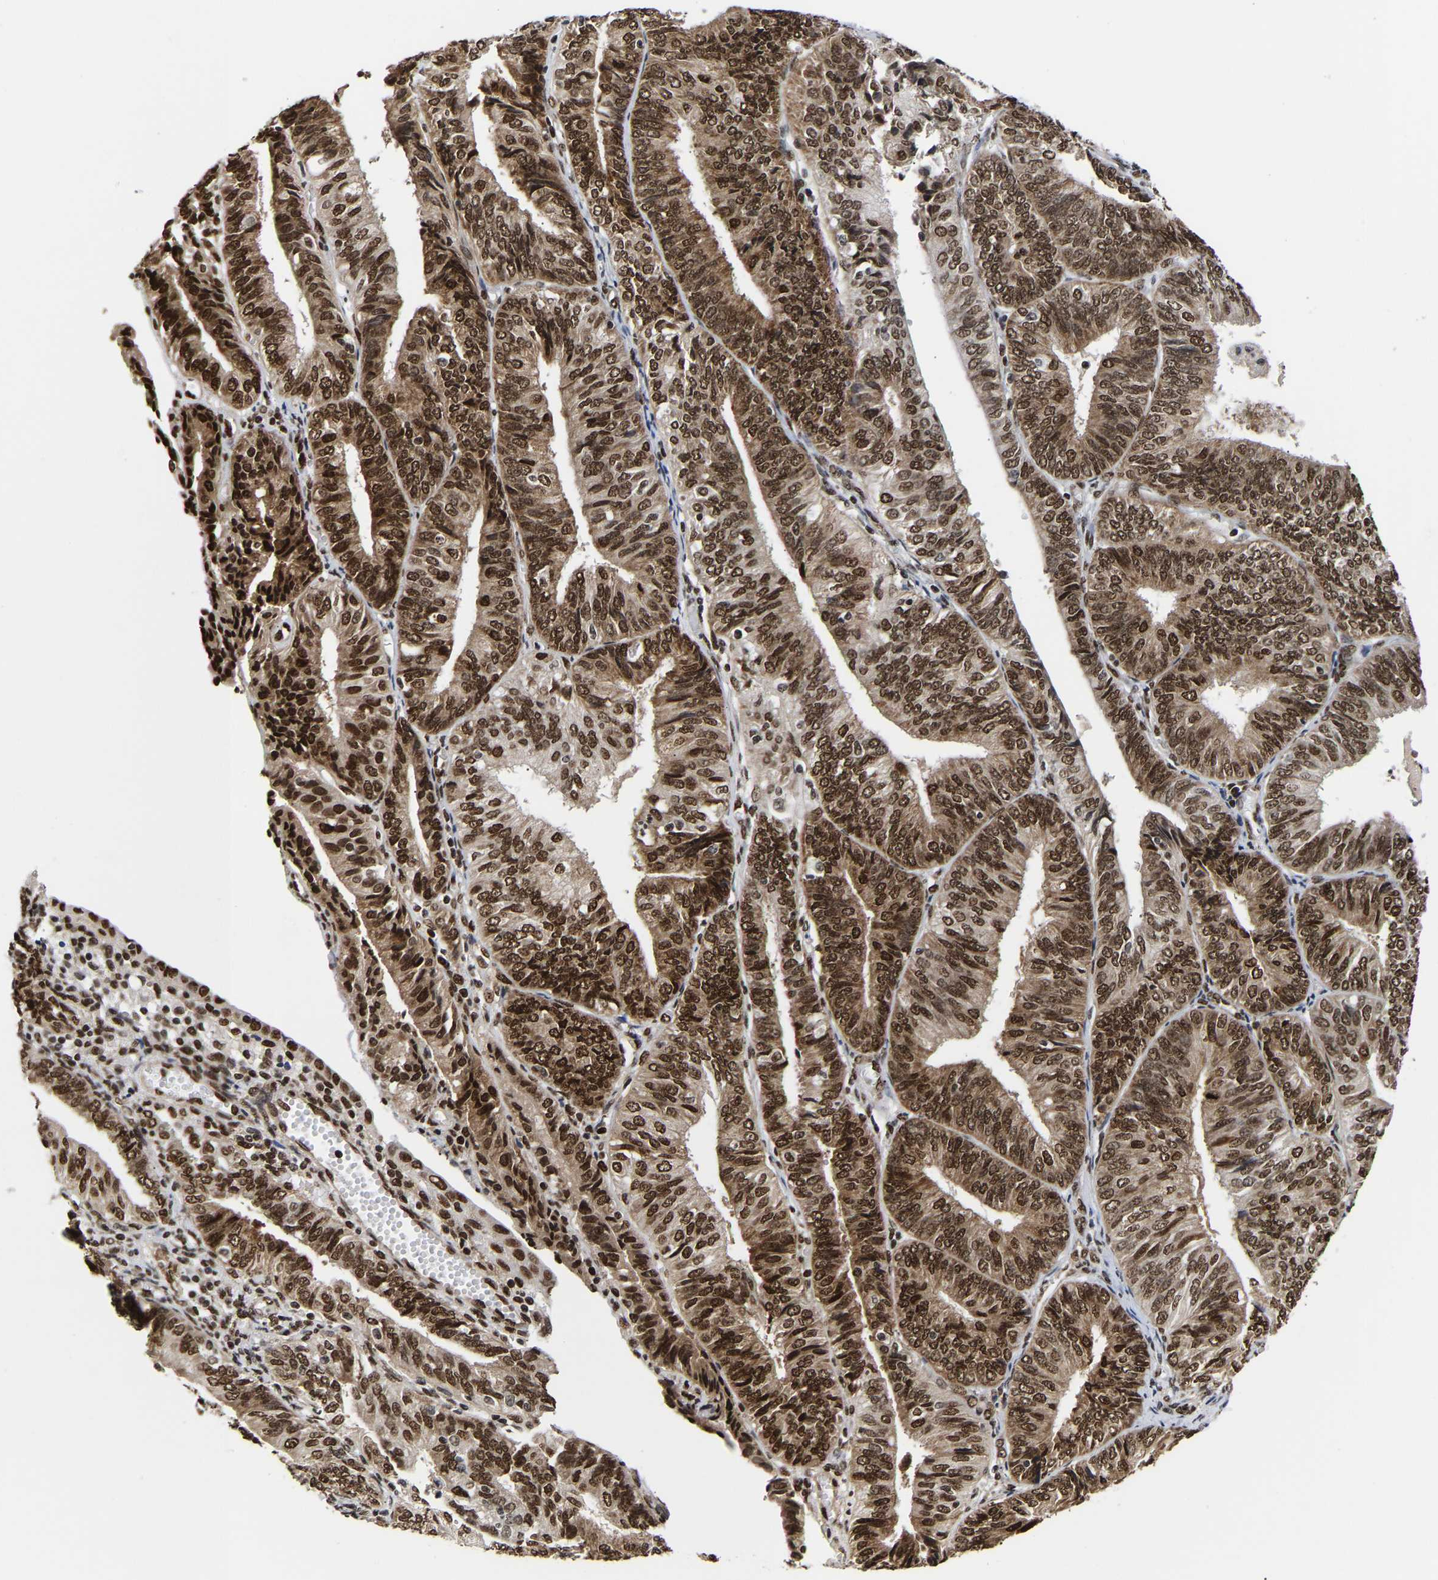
{"staining": {"intensity": "strong", "quantity": ">75%", "location": "cytoplasmic/membranous,nuclear"}, "tissue": "endometrial cancer", "cell_type": "Tumor cells", "image_type": "cancer", "snomed": [{"axis": "morphology", "description": "Adenocarcinoma, NOS"}, {"axis": "topography", "description": "Endometrium"}], "caption": "IHC (DAB) staining of endometrial cancer exhibits strong cytoplasmic/membranous and nuclear protein positivity in about >75% of tumor cells.", "gene": "PSIP1", "patient": {"sex": "female", "age": 58}}